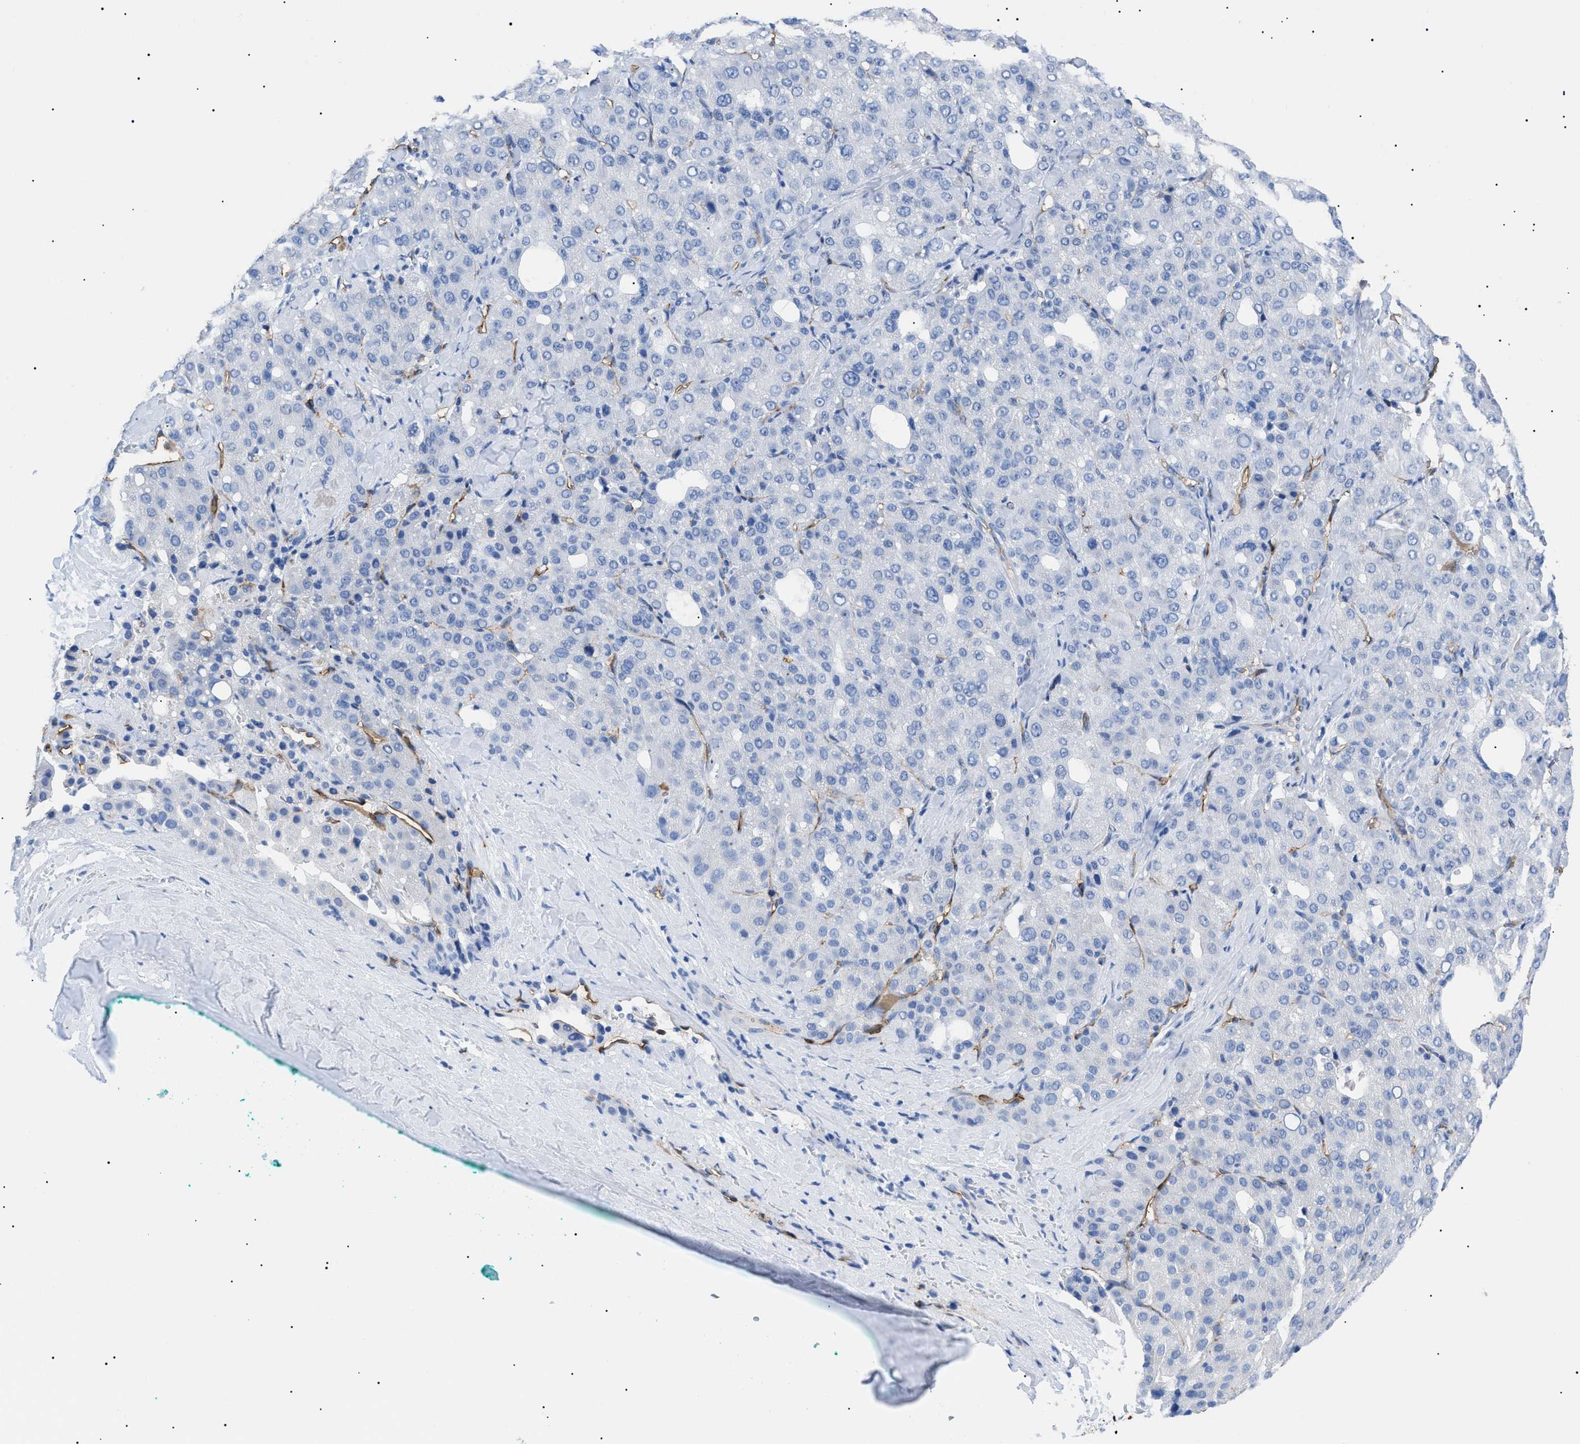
{"staining": {"intensity": "negative", "quantity": "none", "location": "none"}, "tissue": "liver cancer", "cell_type": "Tumor cells", "image_type": "cancer", "snomed": [{"axis": "morphology", "description": "Carcinoma, Hepatocellular, NOS"}, {"axis": "topography", "description": "Liver"}], "caption": "DAB (3,3'-diaminobenzidine) immunohistochemical staining of human liver hepatocellular carcinoma exhibits no significant staining in tumor cells.", "gene": "PODXL", "patient": {"sex": "male", "age": 65}}